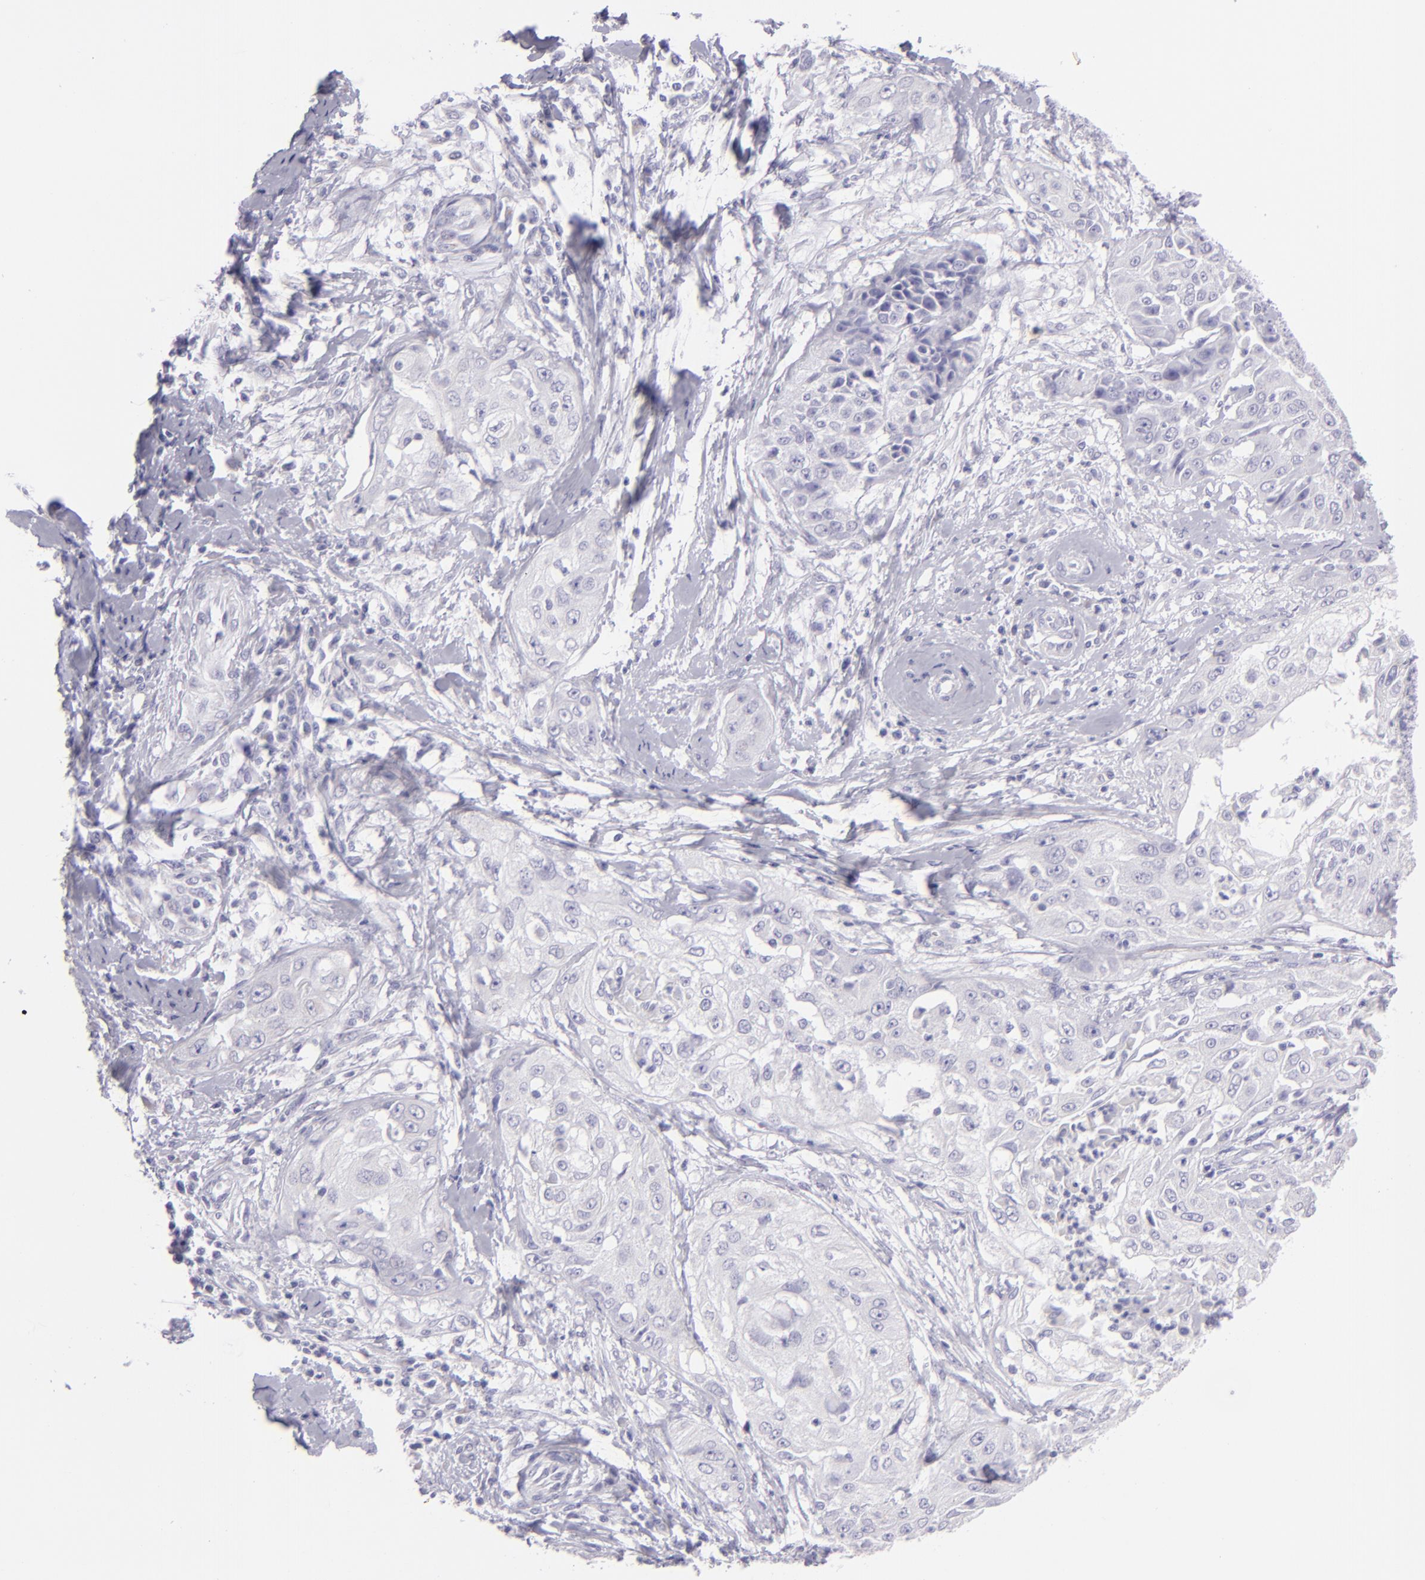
{"staining": {"intensity": "negative", "quantity": "none", "location": "none"}, "tissue": "cervical cancer", "cell_type": "Tumor cells", "image_type": "cancer", "snomed": [{"axis": "morphology", "description": "Squamous cell carcinoma, NOS"}, {"axis": "topography", "description": "Cervix"}], "caption": "This is a image of immunohistochemistry staining of cervical cancer (squamous cell carcinoma), which shows no staining in tumor cells.", "gene": "MUC5AC", "patient": {"sex": "female", "age": 64}}